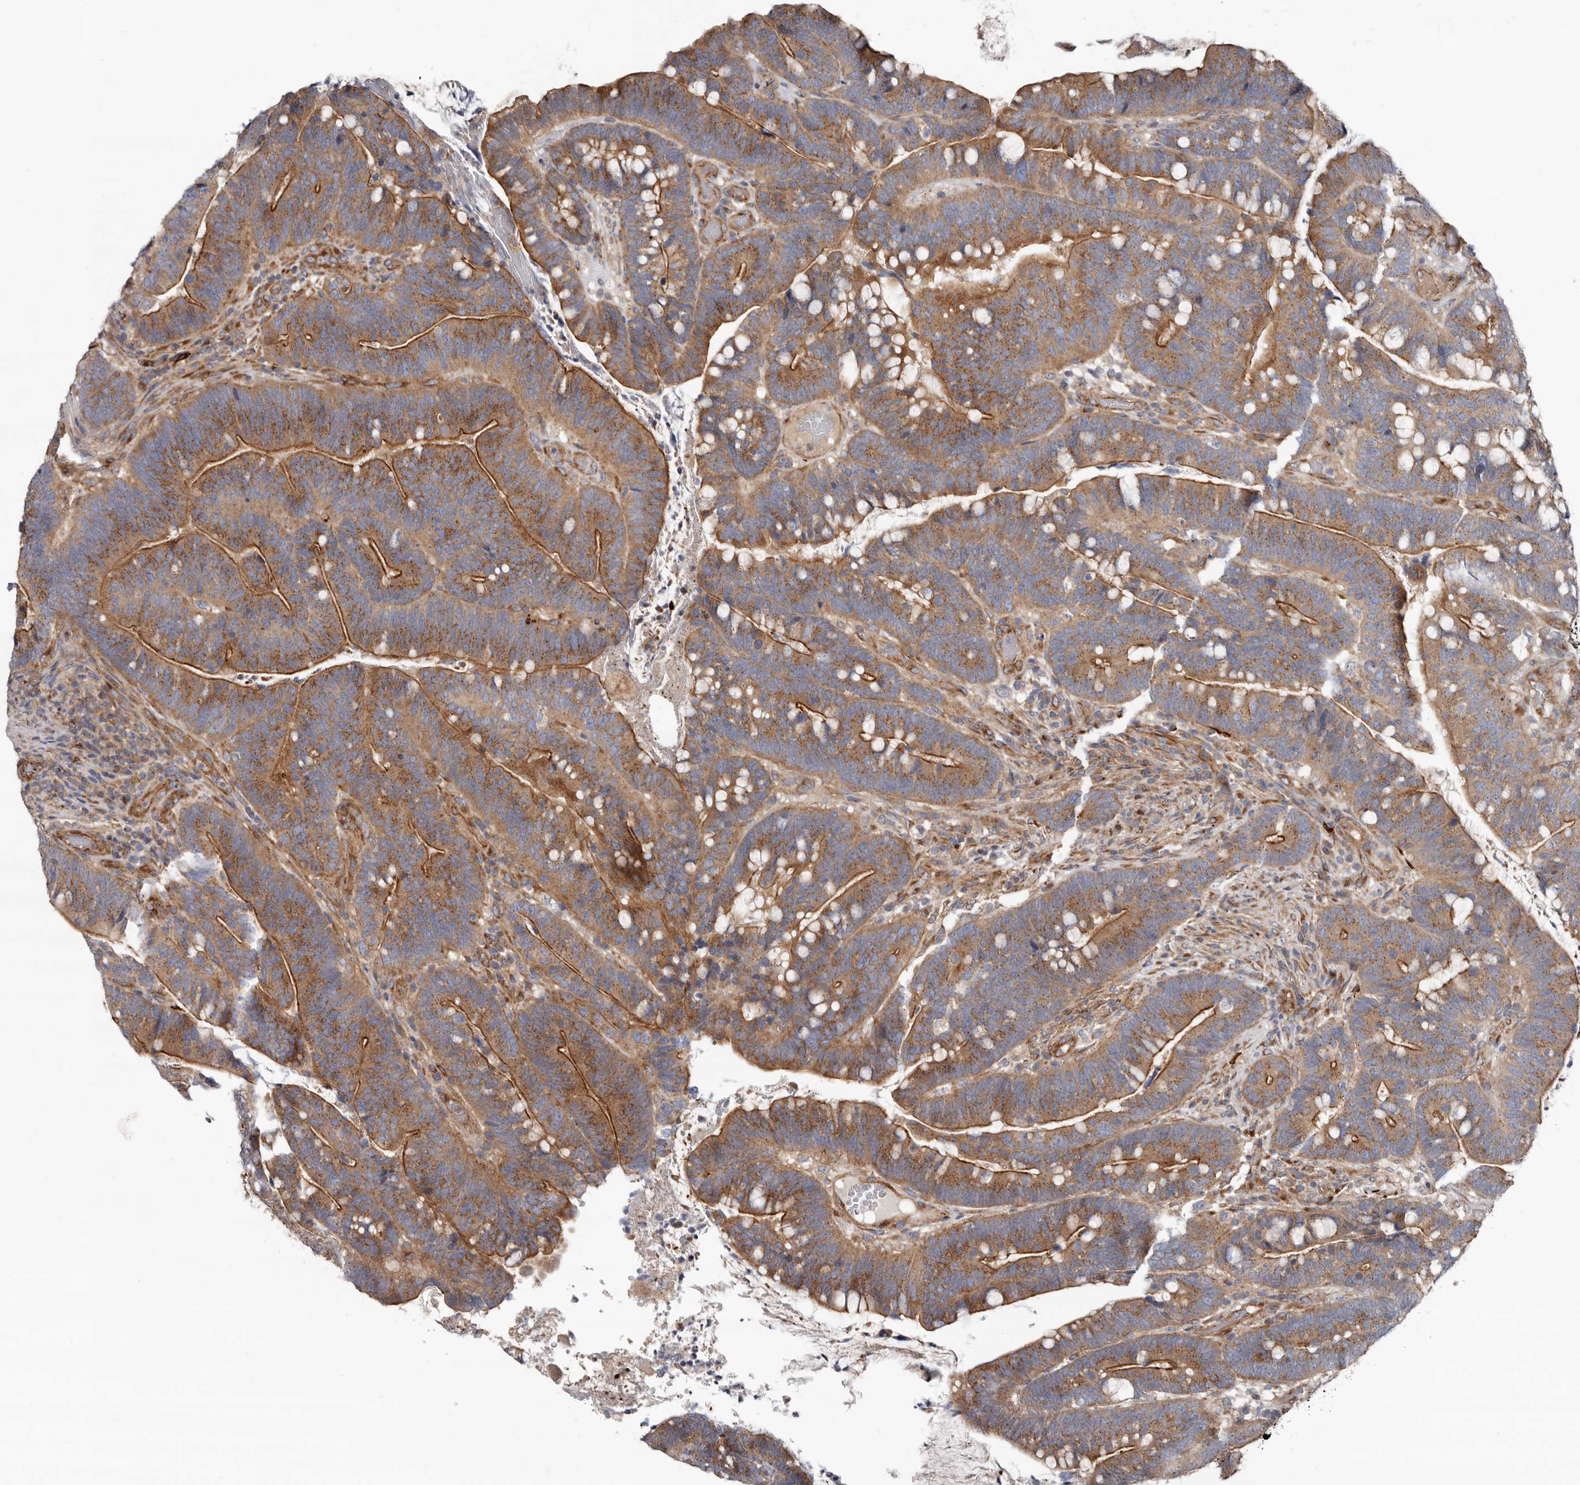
{"staining": {"intensity": "moderate", "quantity": ">75%", "location": "cytoplasmic/membranous"}, "tissue": "colorectal cancer", "cell_type": "Tumor cells", "image_type": "cancer", "snomed": [{"axis": "morphology", "description": "Adenocarcinoma, NOS"}, {"axis": "topography", "description": "Colon"}], "caption": "A brown stain highlights moderate cytoplasmic/membranous expression of a protein in human colorectal cancer (adenocarcinoma) tumor cells.", "gene": "LUZP1", "patient": {"sex": "female", "age": 66}}